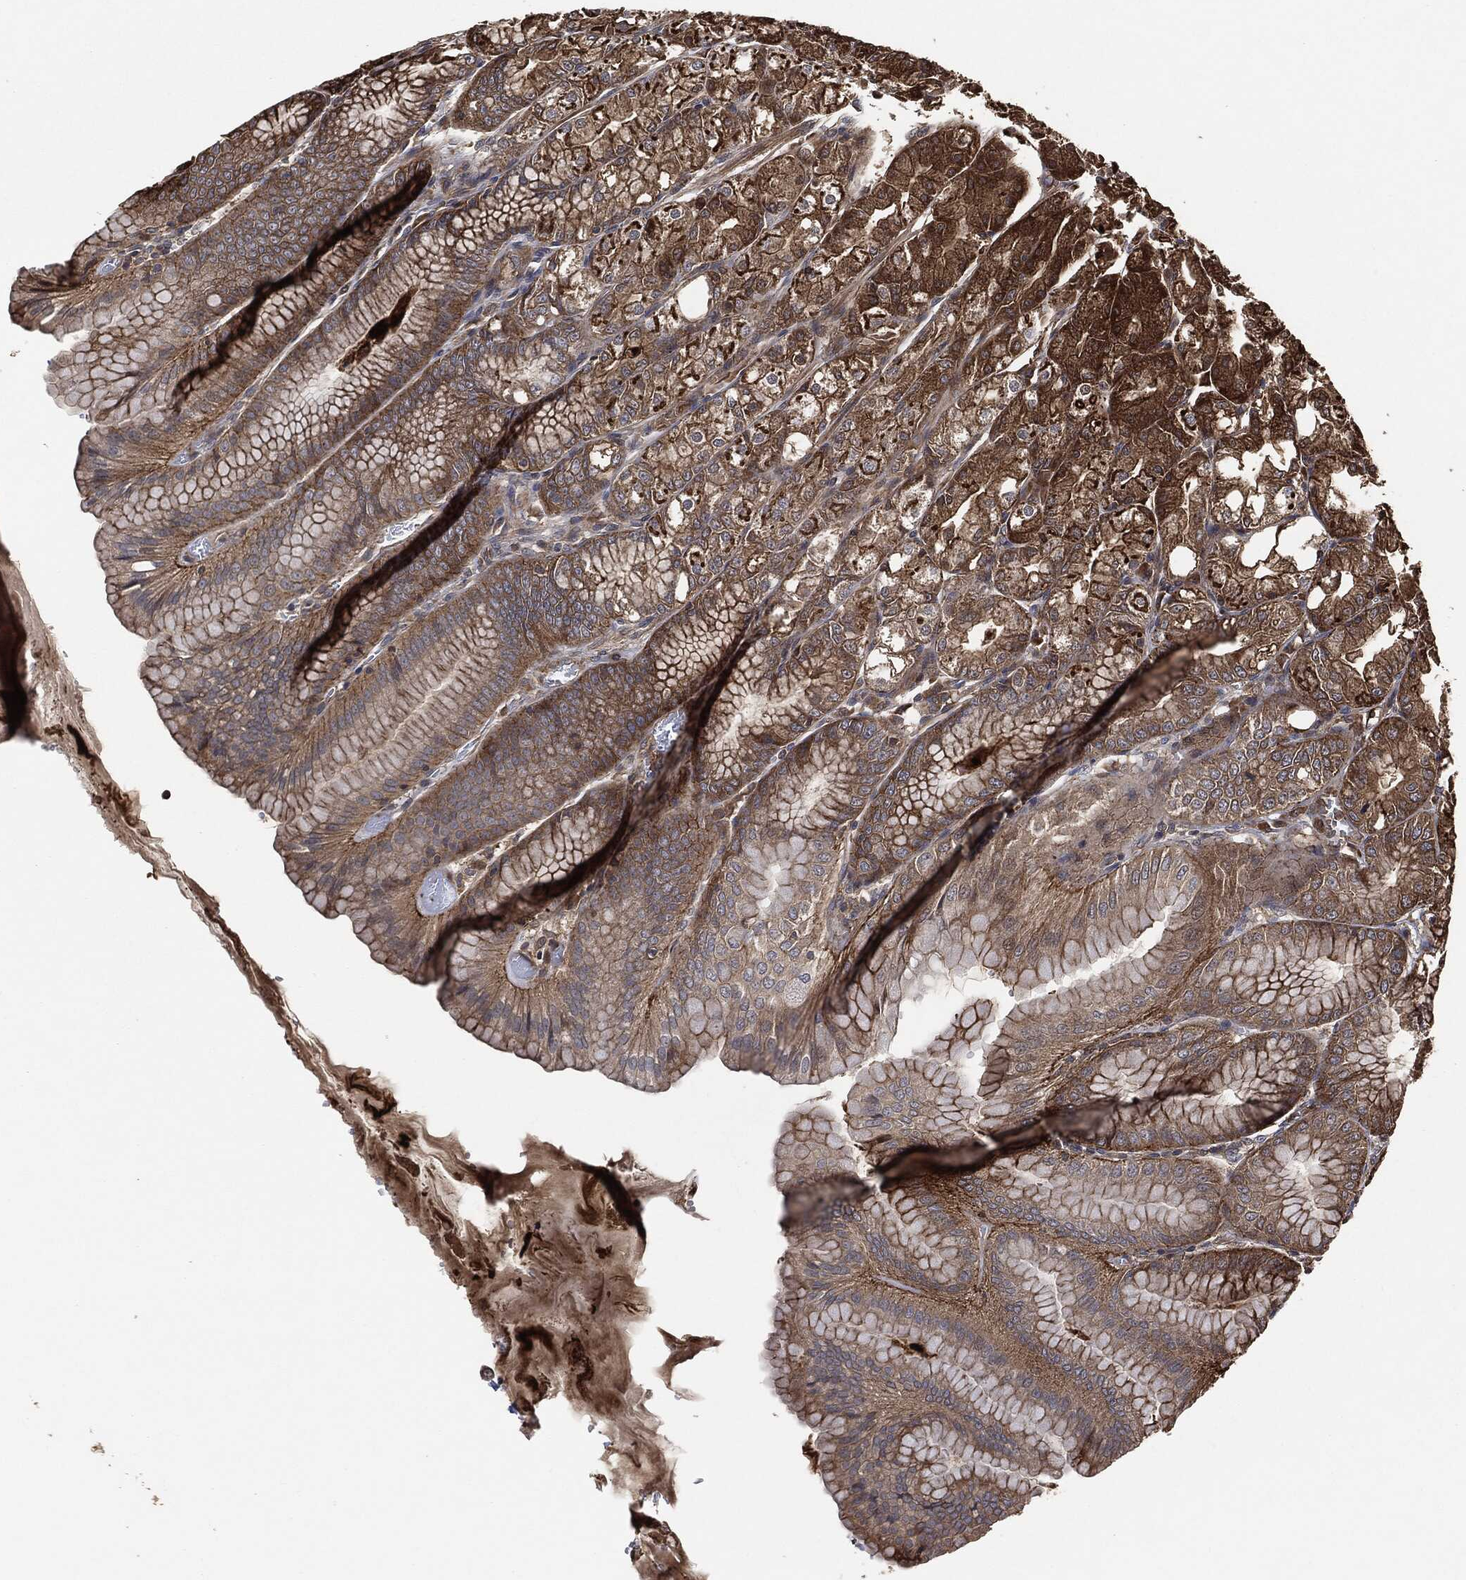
{"staining": {"intensity": "strong", "quantity": "25%-75%", "location": "cytoplasmic/membranous"}, "tissue": "stomach", "cell_type": "Glandular cells", "image_type": "normal", "snomed": [{"axis": "morphology", "description": "Normal tissue, NOS"}, {"axis": "topography", "description": "Stomach"}], "caption": "Protein analysis of normal stomach displays strong cytoplasmic/membranous expression in approximately 25%-75% of glandular cells.", "gene": "TPT1", "patient": {"sex": "male", "age": 71}}